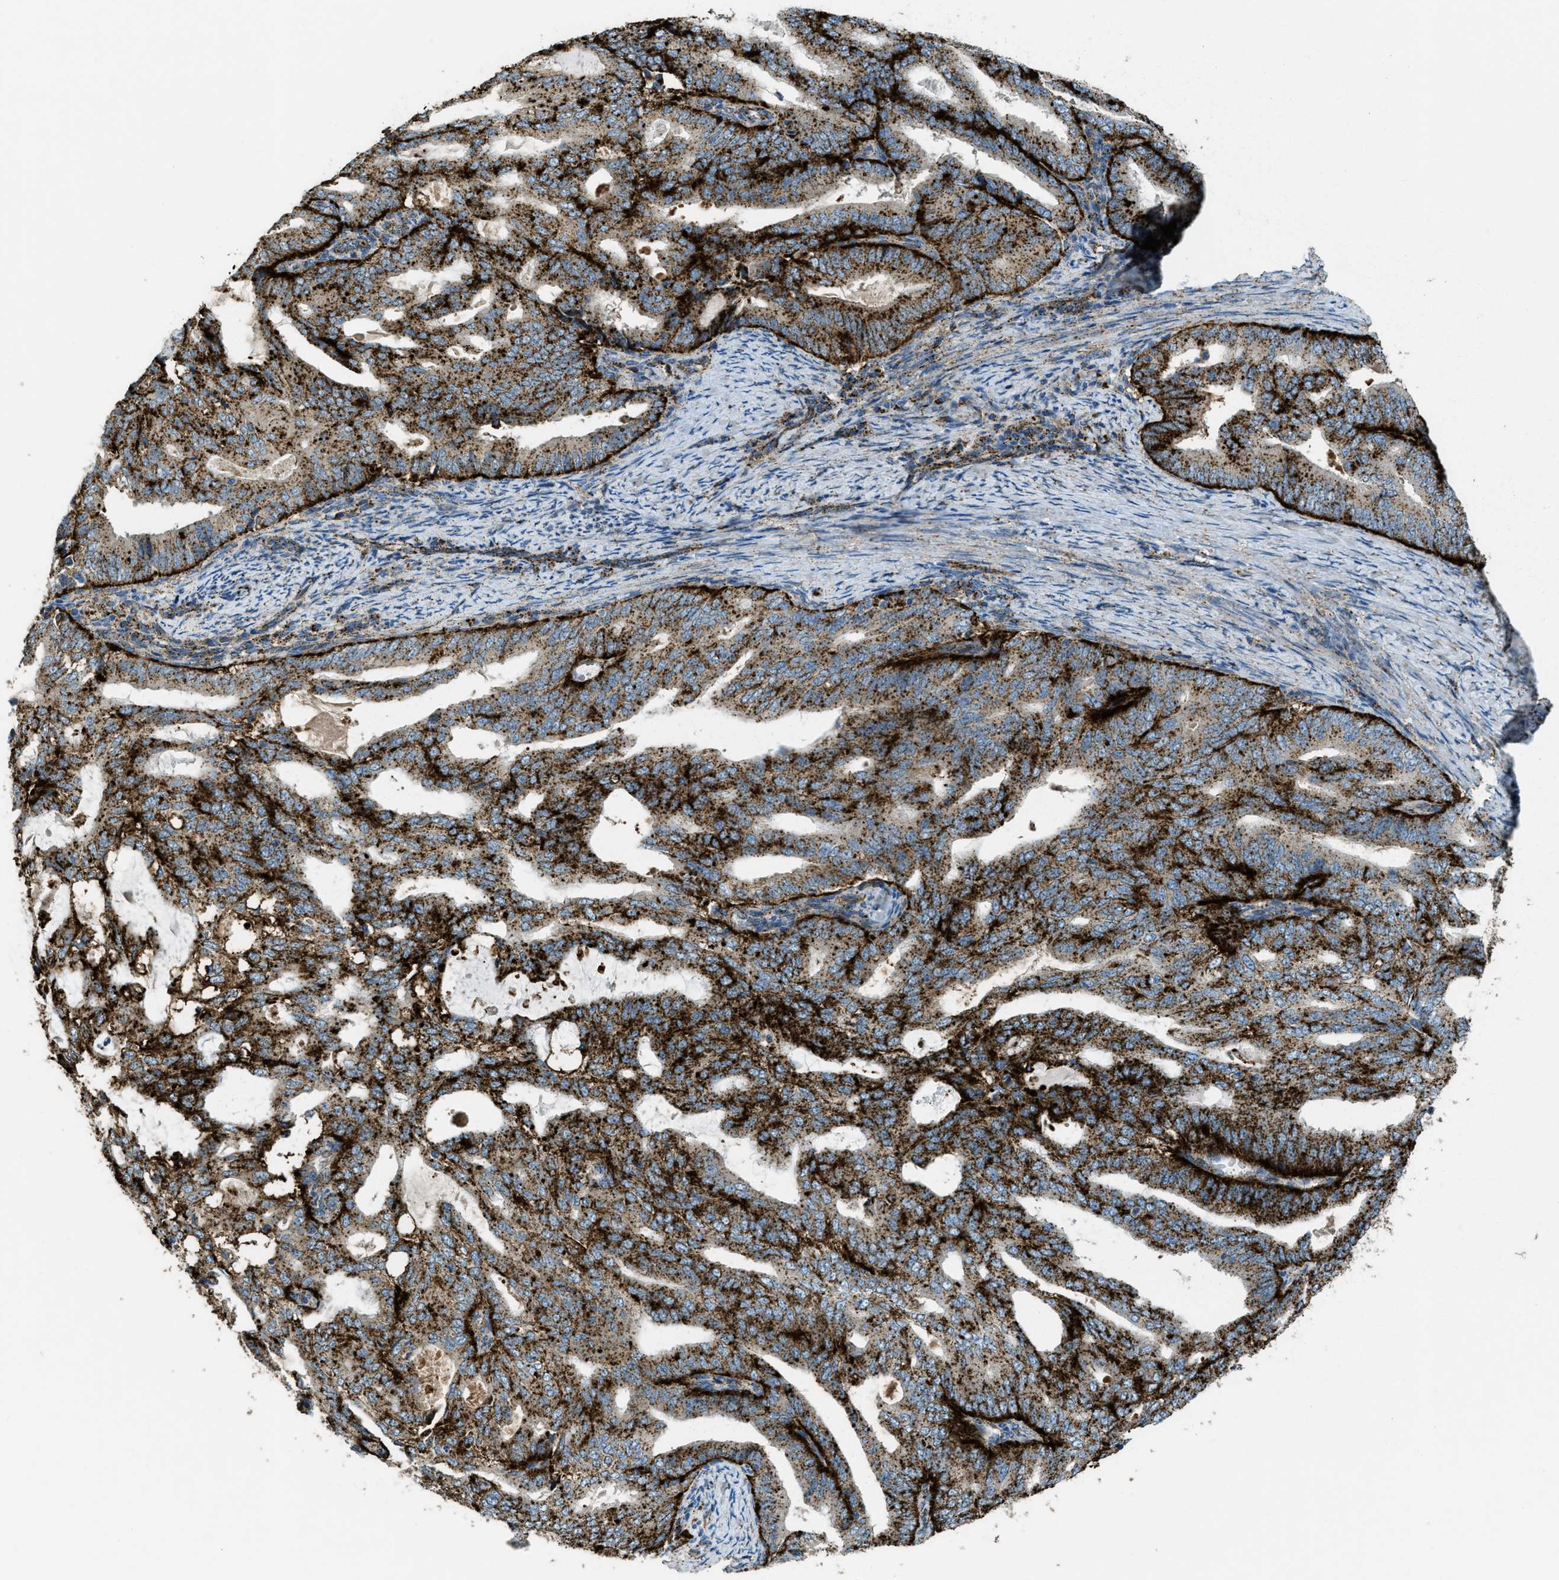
{"staining": {"intensity": "strong", "quantity": ">75%", "location": "cytoplasmic/membranous"}, "tissue": "endometrial cancer", "cell_type": "Tumor cells", "image_type": "cancer", "snomed": [{"axis": "morphology", "description": "Adenocarcinoma, NOS"}, {"axis": "topography", "description": "Endometrium"}], "caption": "High-power microscopy captured an IHC image of endometrial cancer, revealing strong cytoplasmic/membranous expression in approximately >75% of tumor cells. (brown staining indicates protein expression, while blue staining denotes nuclei).", "gene": "SCARB2", "patient": {"sex": "female", "age": 58}}